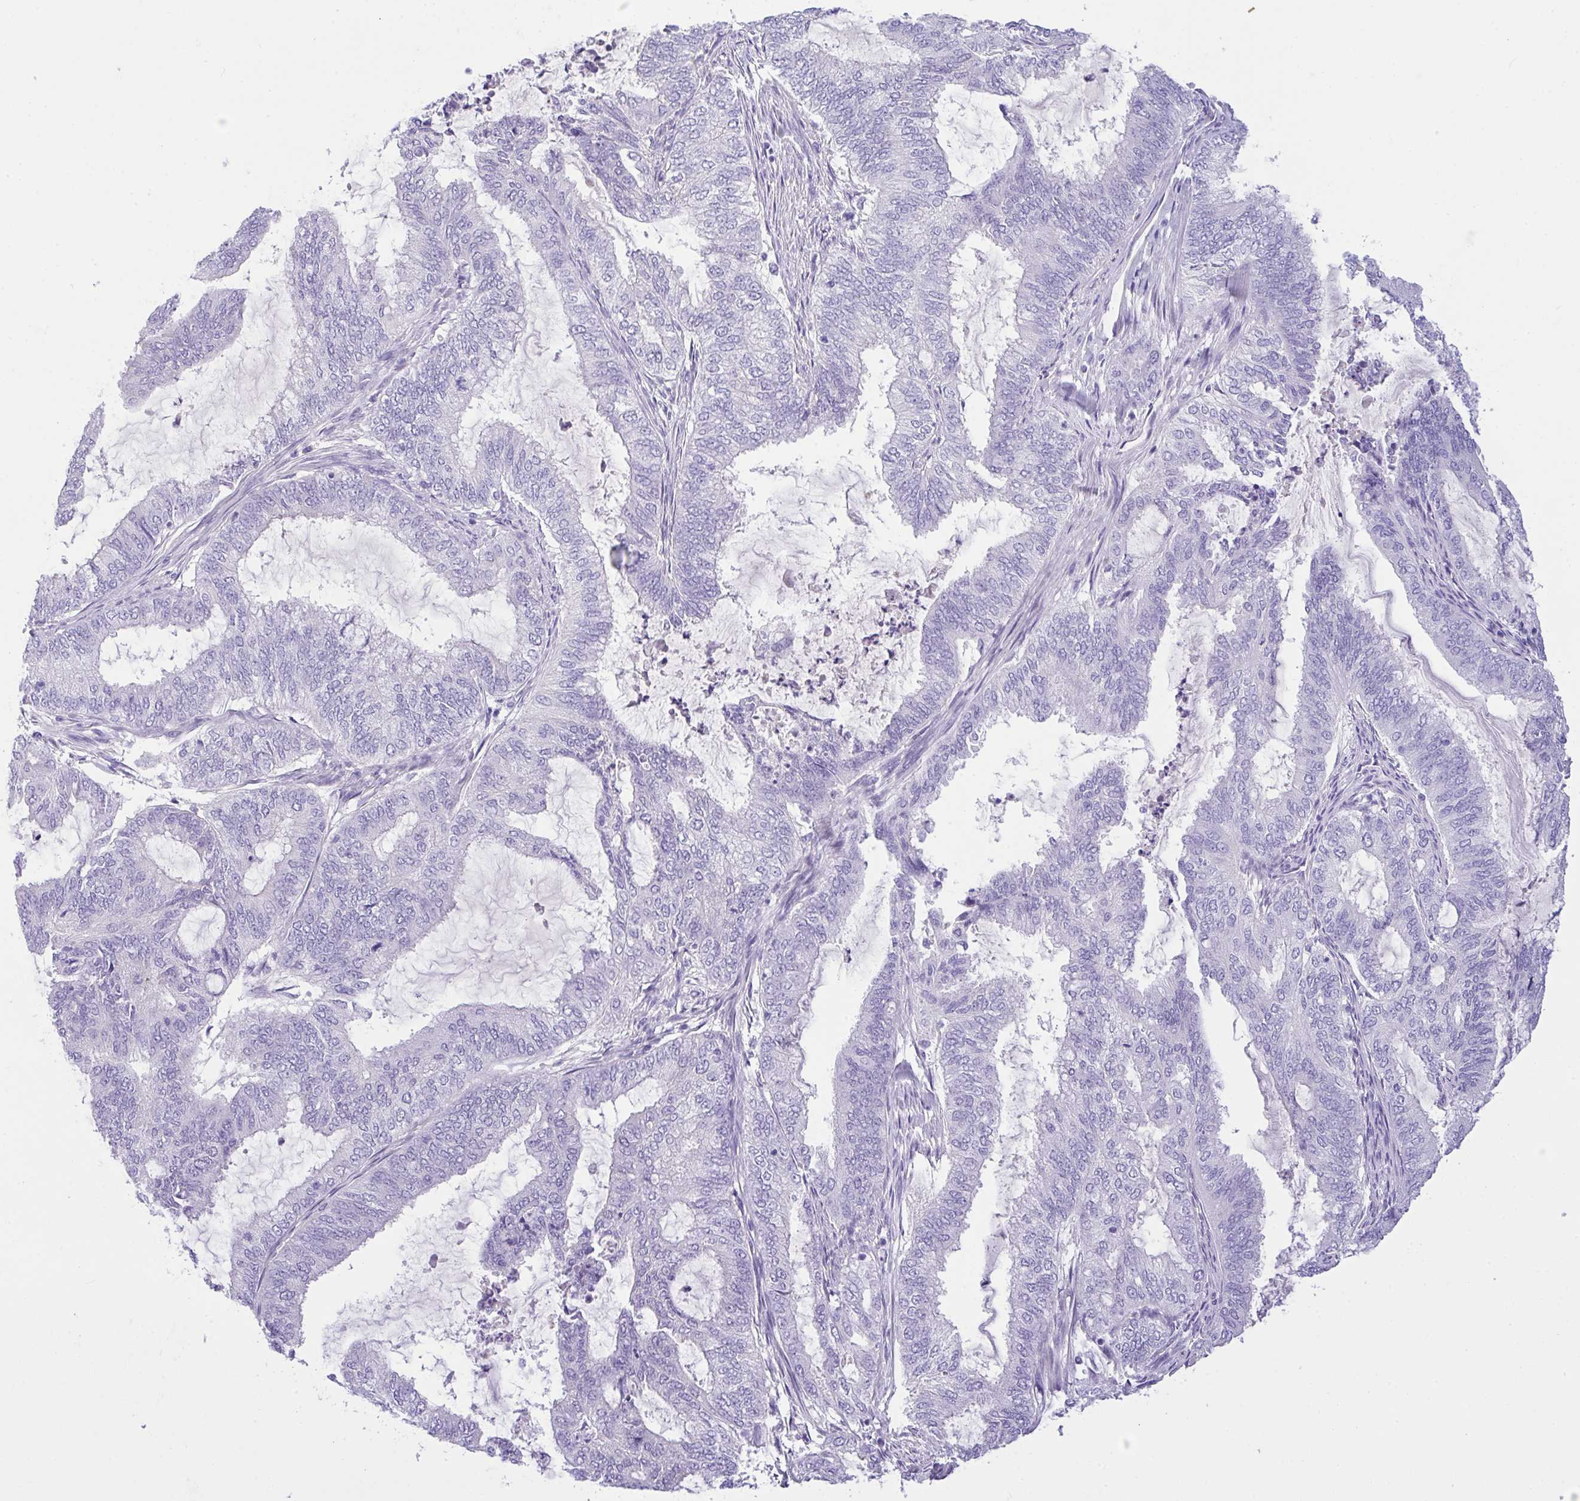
{"staining": {"intensity": "negative", "quantity": "none", "location": "none"}, "tissue": "endometrial cancer", "cell_type": "Tumor cells", "image_type": "cancer", "snomed": [{"axis": "morphology", "description": "Adenocarcinoma, NOS"}, {"axis": "topography", "description": "Endometrium"}], "caption": "IHC photomicrograph of neoplastic tissue: endometrial cancer (adenocarcinoma) stained with DAB (3,3'-diaminobenzidine) reveals no significant protein expression in tumor cells. (Stains: DAB immunohistochemistry with hematoxylin counter stain, Microscopy: brightfield microscopy at high magnification).", "gene": "FBXL20", "patient": {"sex": "female", "age": 51}}